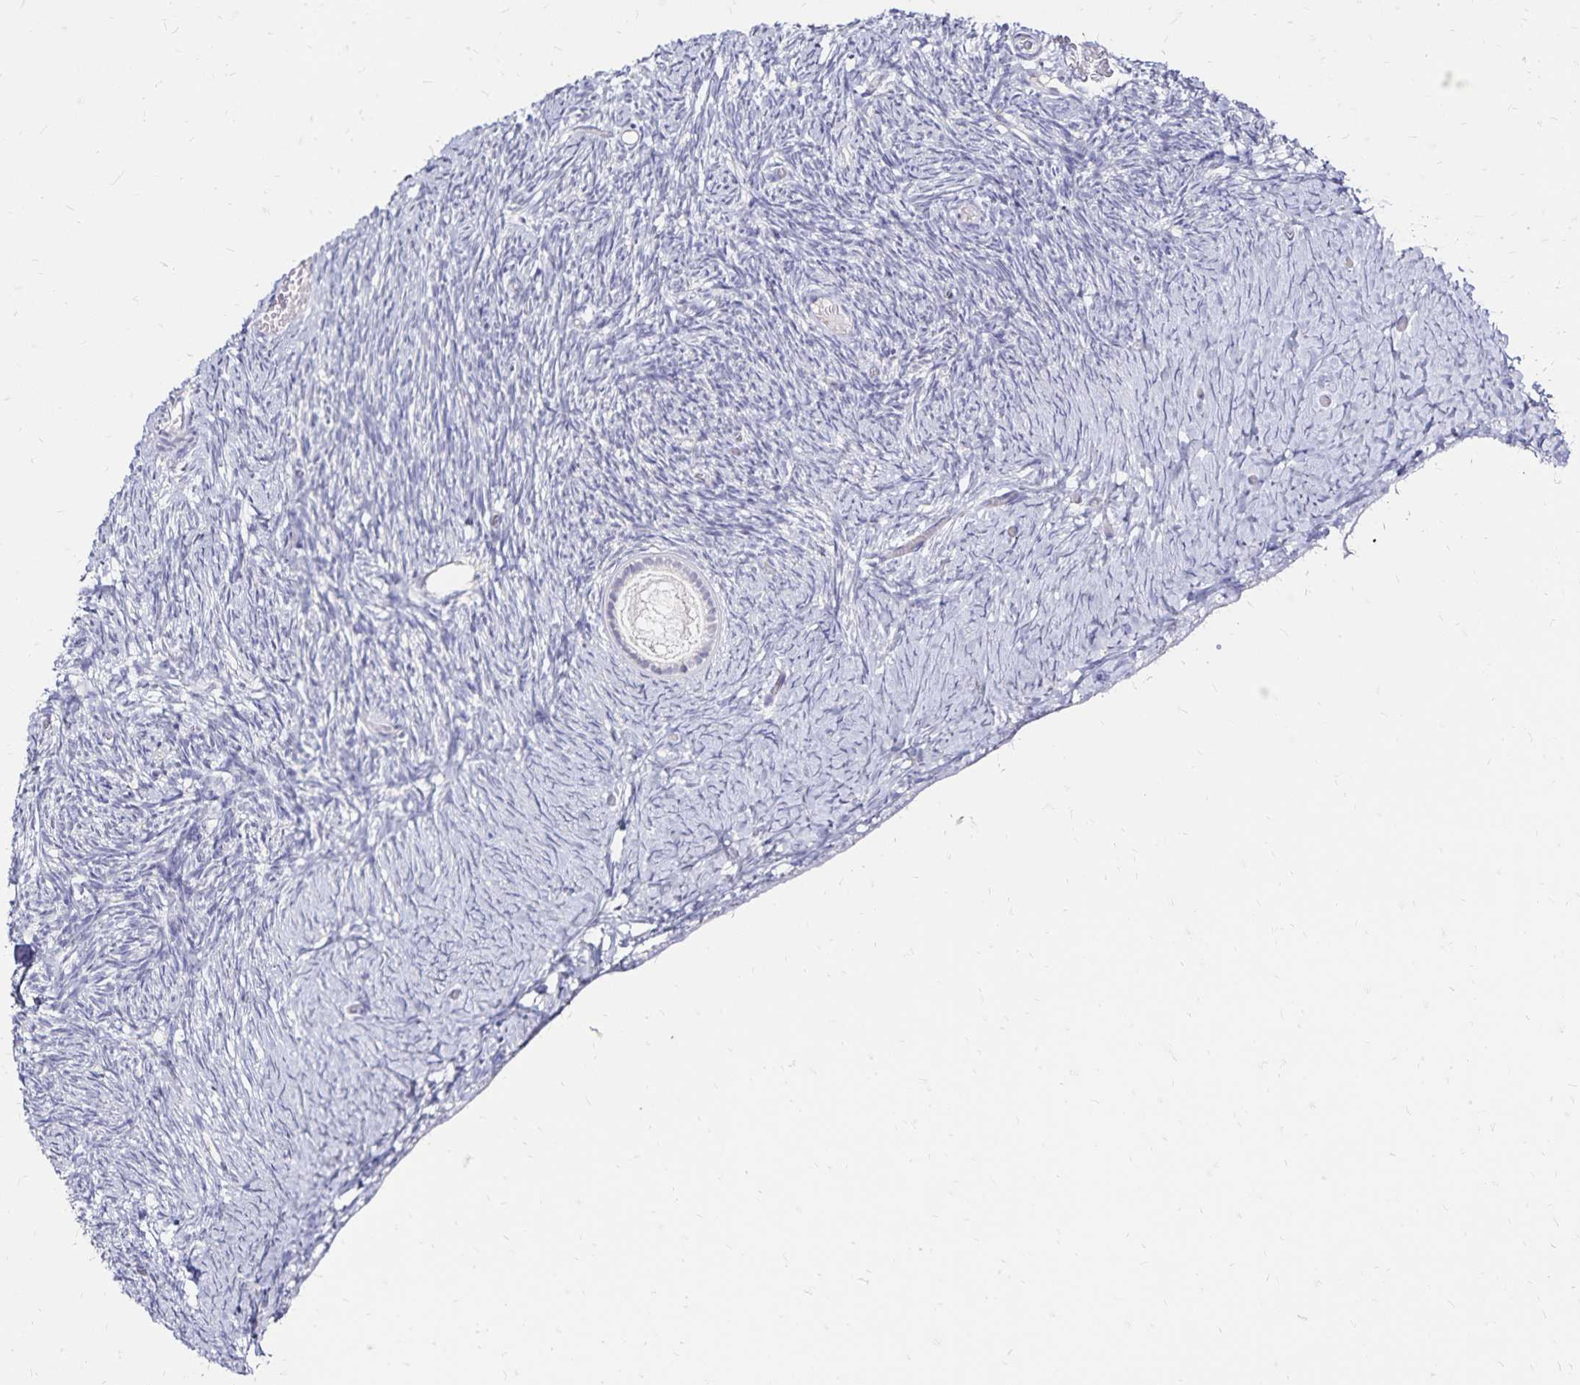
{"staining": {"intensity": "negative", "quantity": "none", "location": "none"}, "tissue": "ovary", "cell_type": "Follicle cells", "image_type": "normal", "snomed": [{"axis": "morphology", "description": "Normal tissue, NOS"}, {"axis": "topography", "description": "Ovary"}], "caption": "The IHC image has no significant positivity in follicle cells of ovary.", "gene": "SLC5A1", "patient": {"sex": "female", "age": 39}}